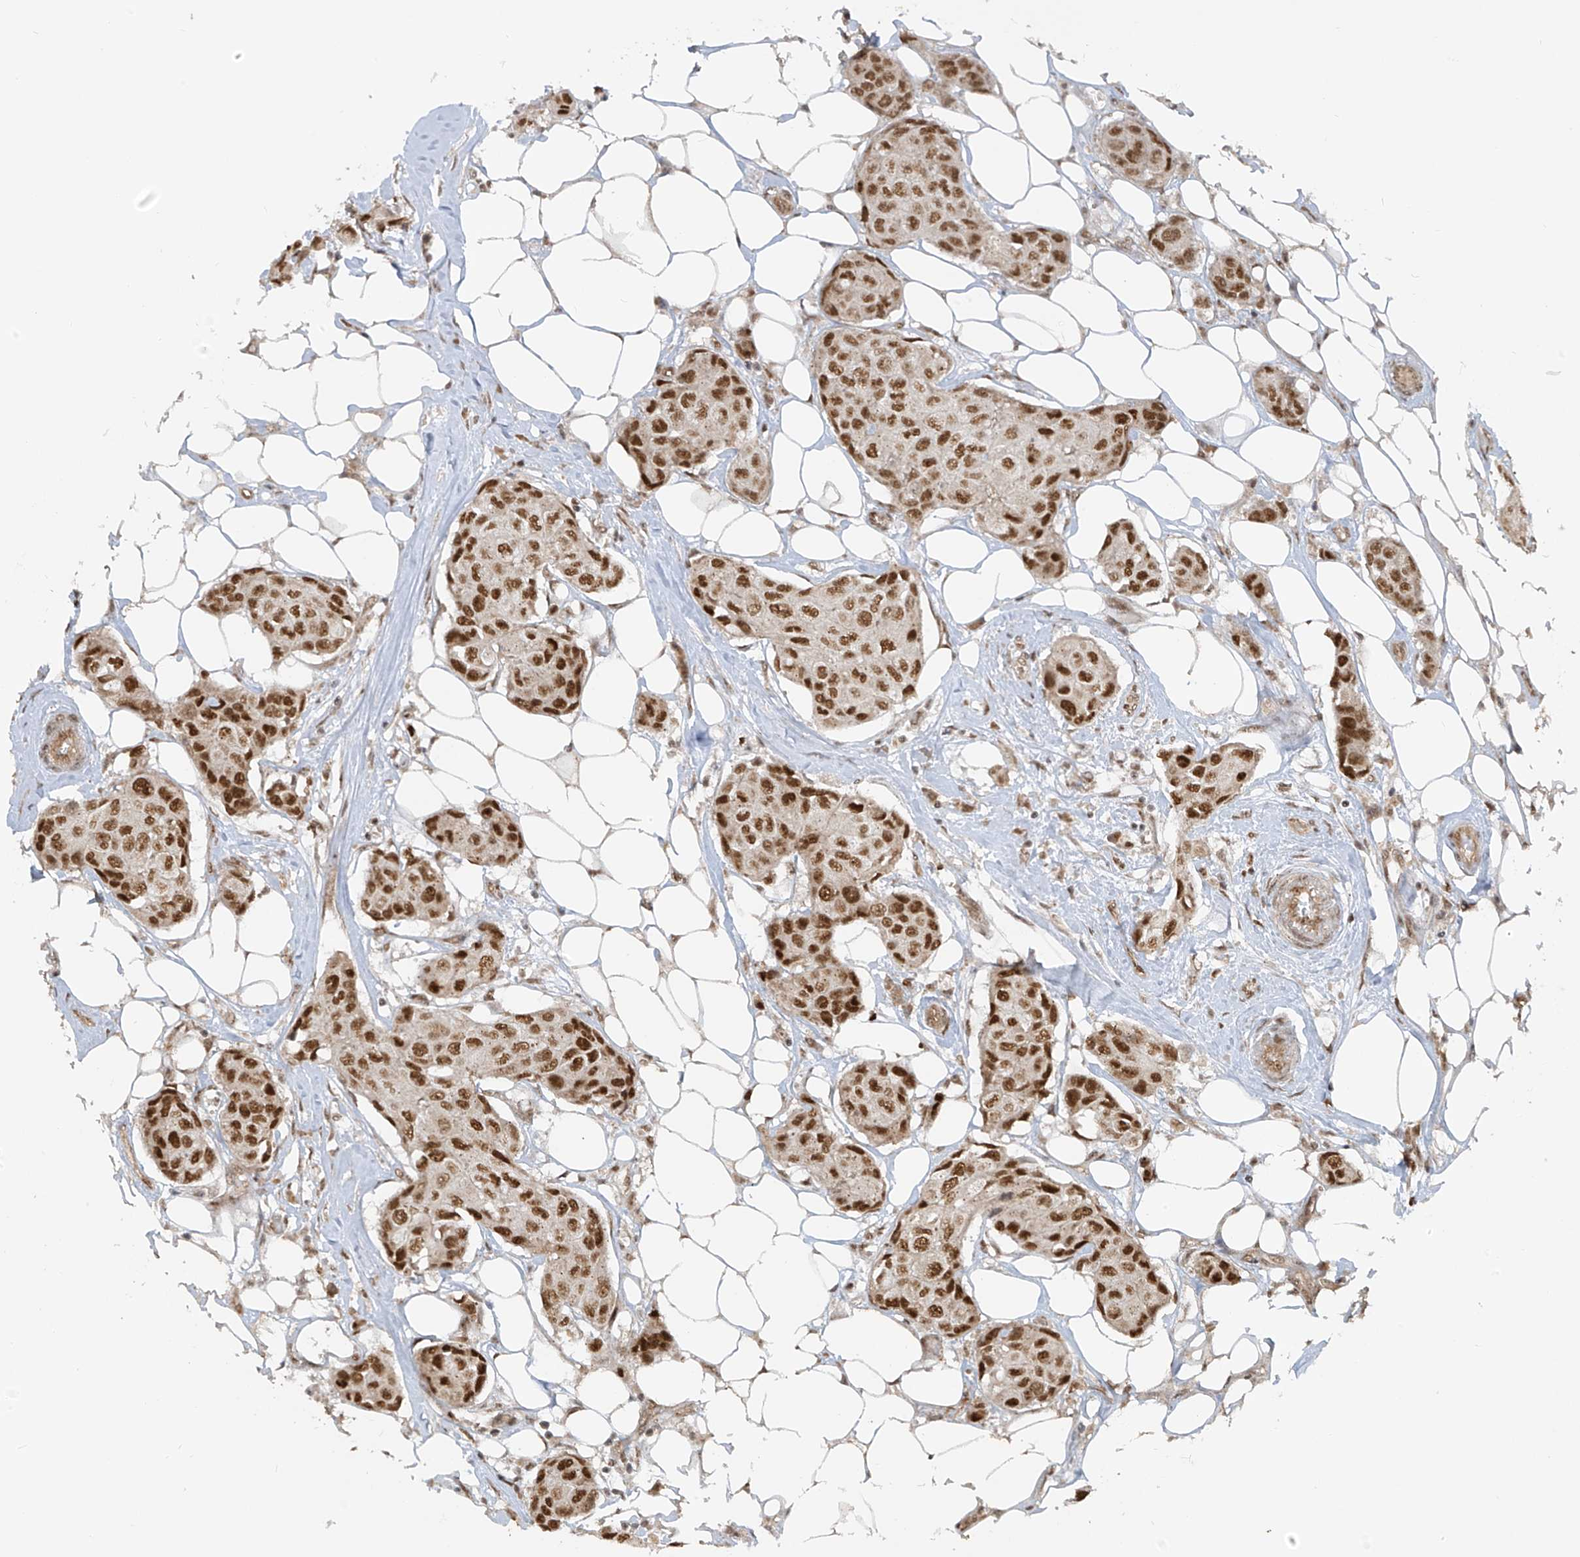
{"staining": {"intensity": "strong", "quantity": ">75%", "location": "nuclear"}, "tissue": "breast cancer", "cell_type": "Tumor cells", "image_type": "cancer", "snomed": [{"axis": "morphology", "description": "Duct carcinoma"}, {"axis": "topography", "description": "Breast"}], "caption": "Infiltrating ductal carcinoma (breast) stained with IHC exhibits strong nuclear staining in about >75% of tumor cells.", "gene": "ARHGEF3", "patient": {"sex": "female", "age": 80}}